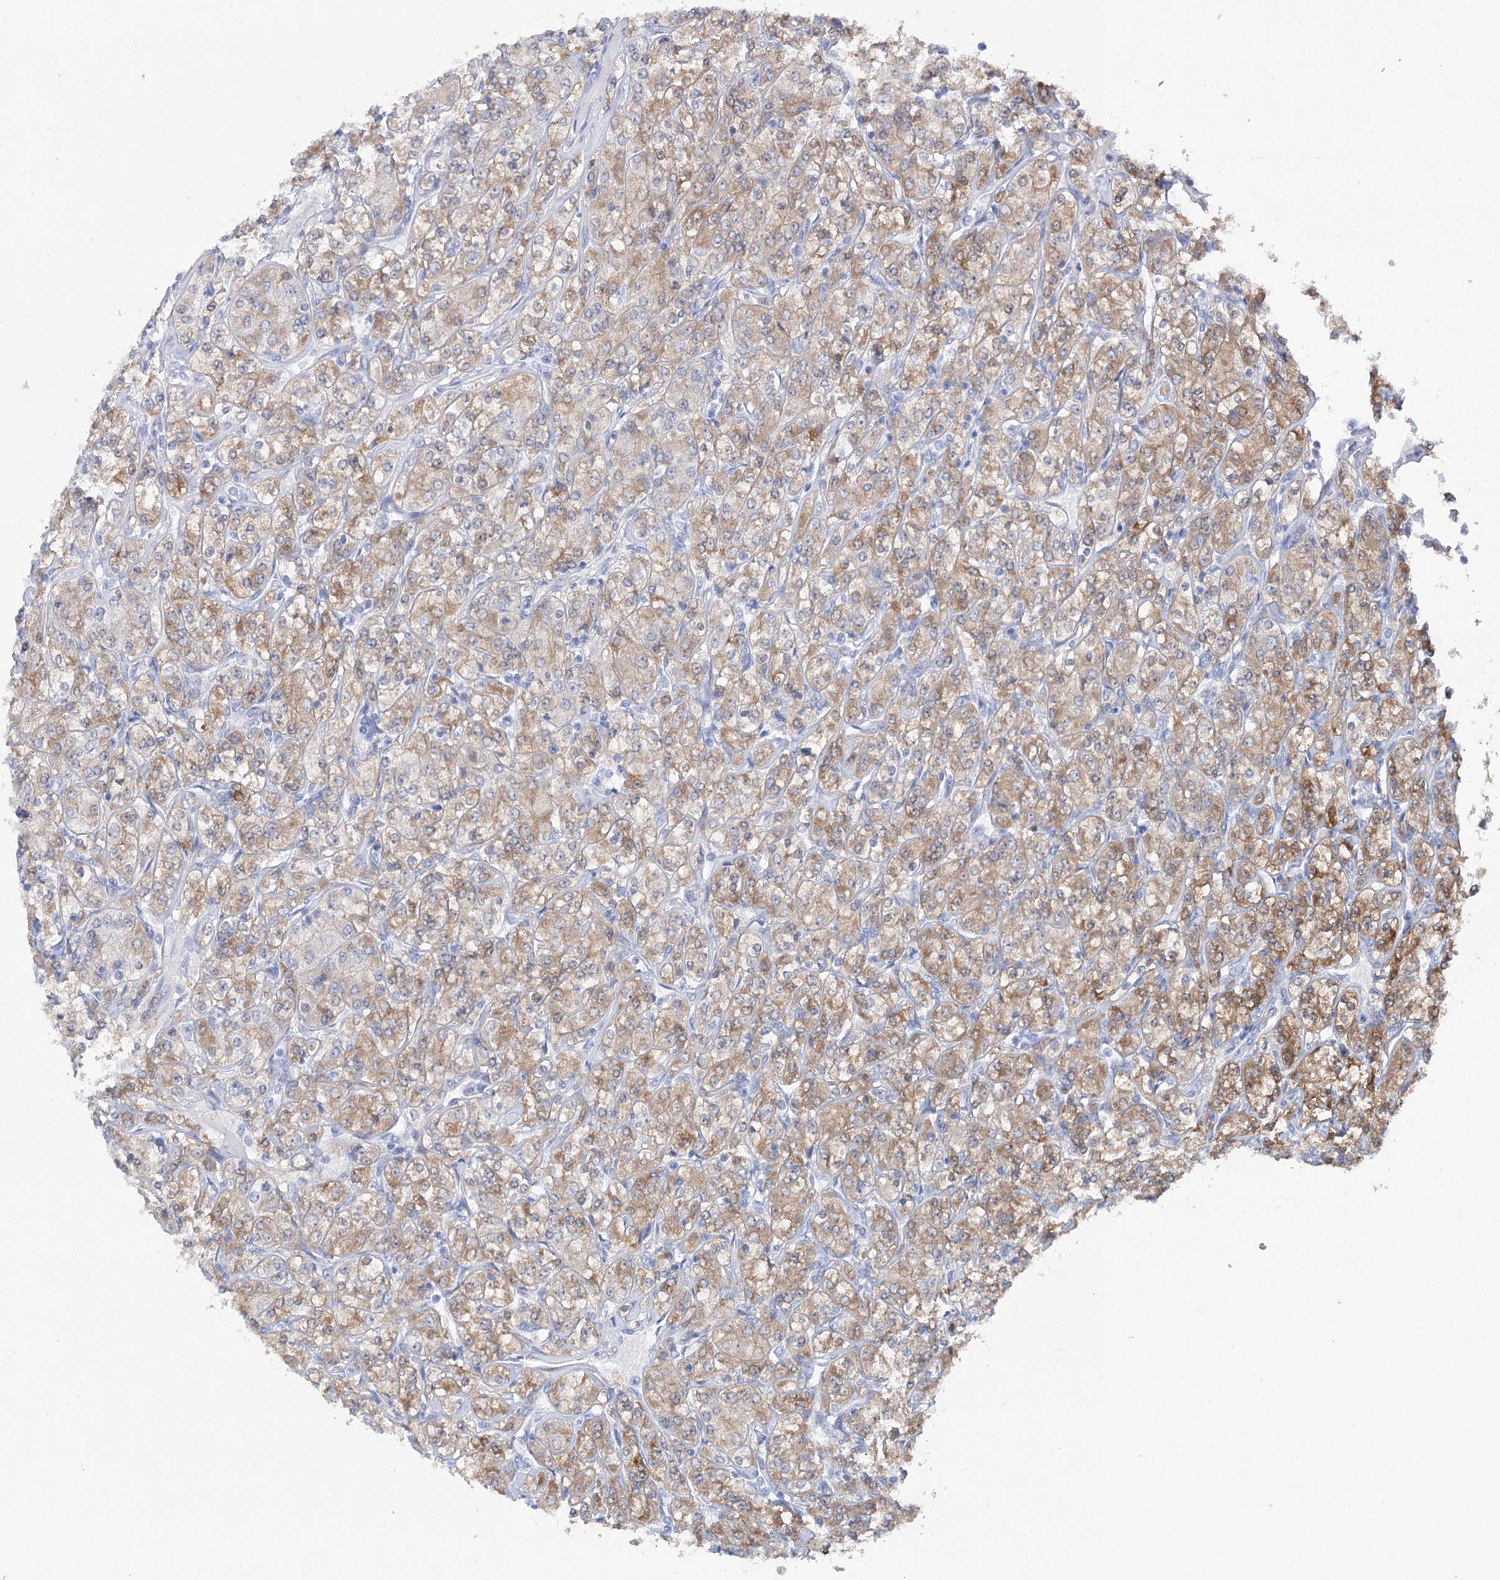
{"staining": {"intensity": "moderate", "quantity": ">75%", "location": "cytoplasmic/membranous"}, "tissue": "renal cancer", "cell_type": "Tumor cells", "image_type": "cancer", "snomed": [{"axis": "morphology", "description": "Adenocarcinoma, NOS"}, {"axis": "topography", "description": "Kidney"}], "caption": "Adenocarcinoma (renal) was stained to show a protein in brown. There is medium levels of moderate cytoplasmic/membranous staining in approximately >75% of tumor cells. (DAB IHC, brown staining for protein, blue staining for nuclei).", "gene": "UGDH", "patient": {"sex": "male", "age": 77}}